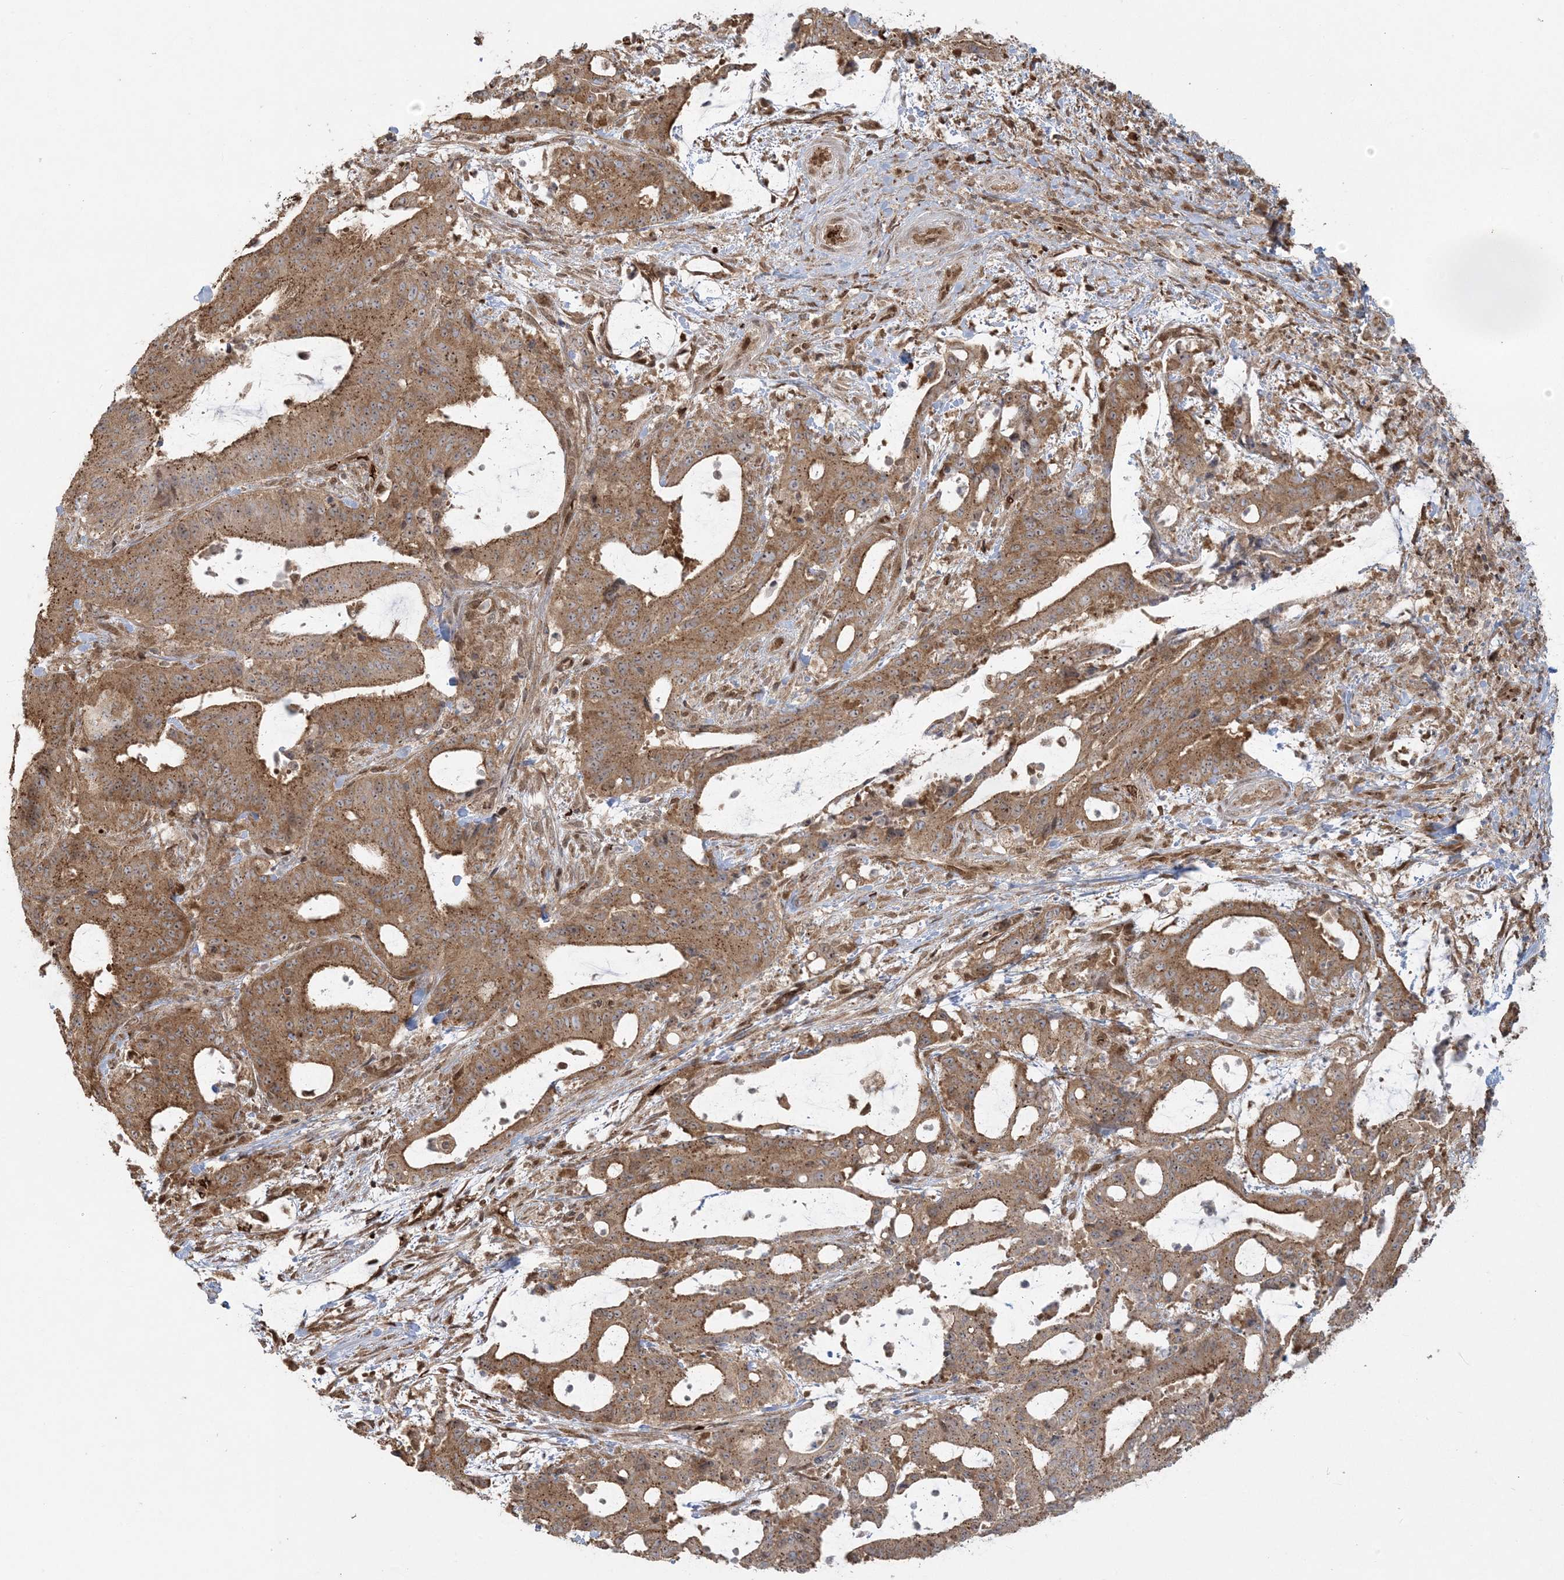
{"staining": {"intensity": "moderate", "quantity": ">75%", "location": "cytoplasmic/membranous"}, "tissue": "liver cancer", "cell_type": "Tumor cells", "image_type": "cancer", "snomed": [{"axis": "morphology", "description": "Normal tissue, NOS"}, {"axis": "morphology", "description": "Cholangiocarcinoma"}, {"axis": "topography", "description": "Liver"}, {"axis": "topography", "description": "Peripheral nerve tissue"}], "caption": "Liver cancer (cholangiocarcinoma) was stained to show a protein in brown. There is medium levels of moderate cytoplasmic/membranous positivity in approximately >75% of tumor cells.", "gene": "ABCF3", "patient": {"sex": "female", "age": 73}}